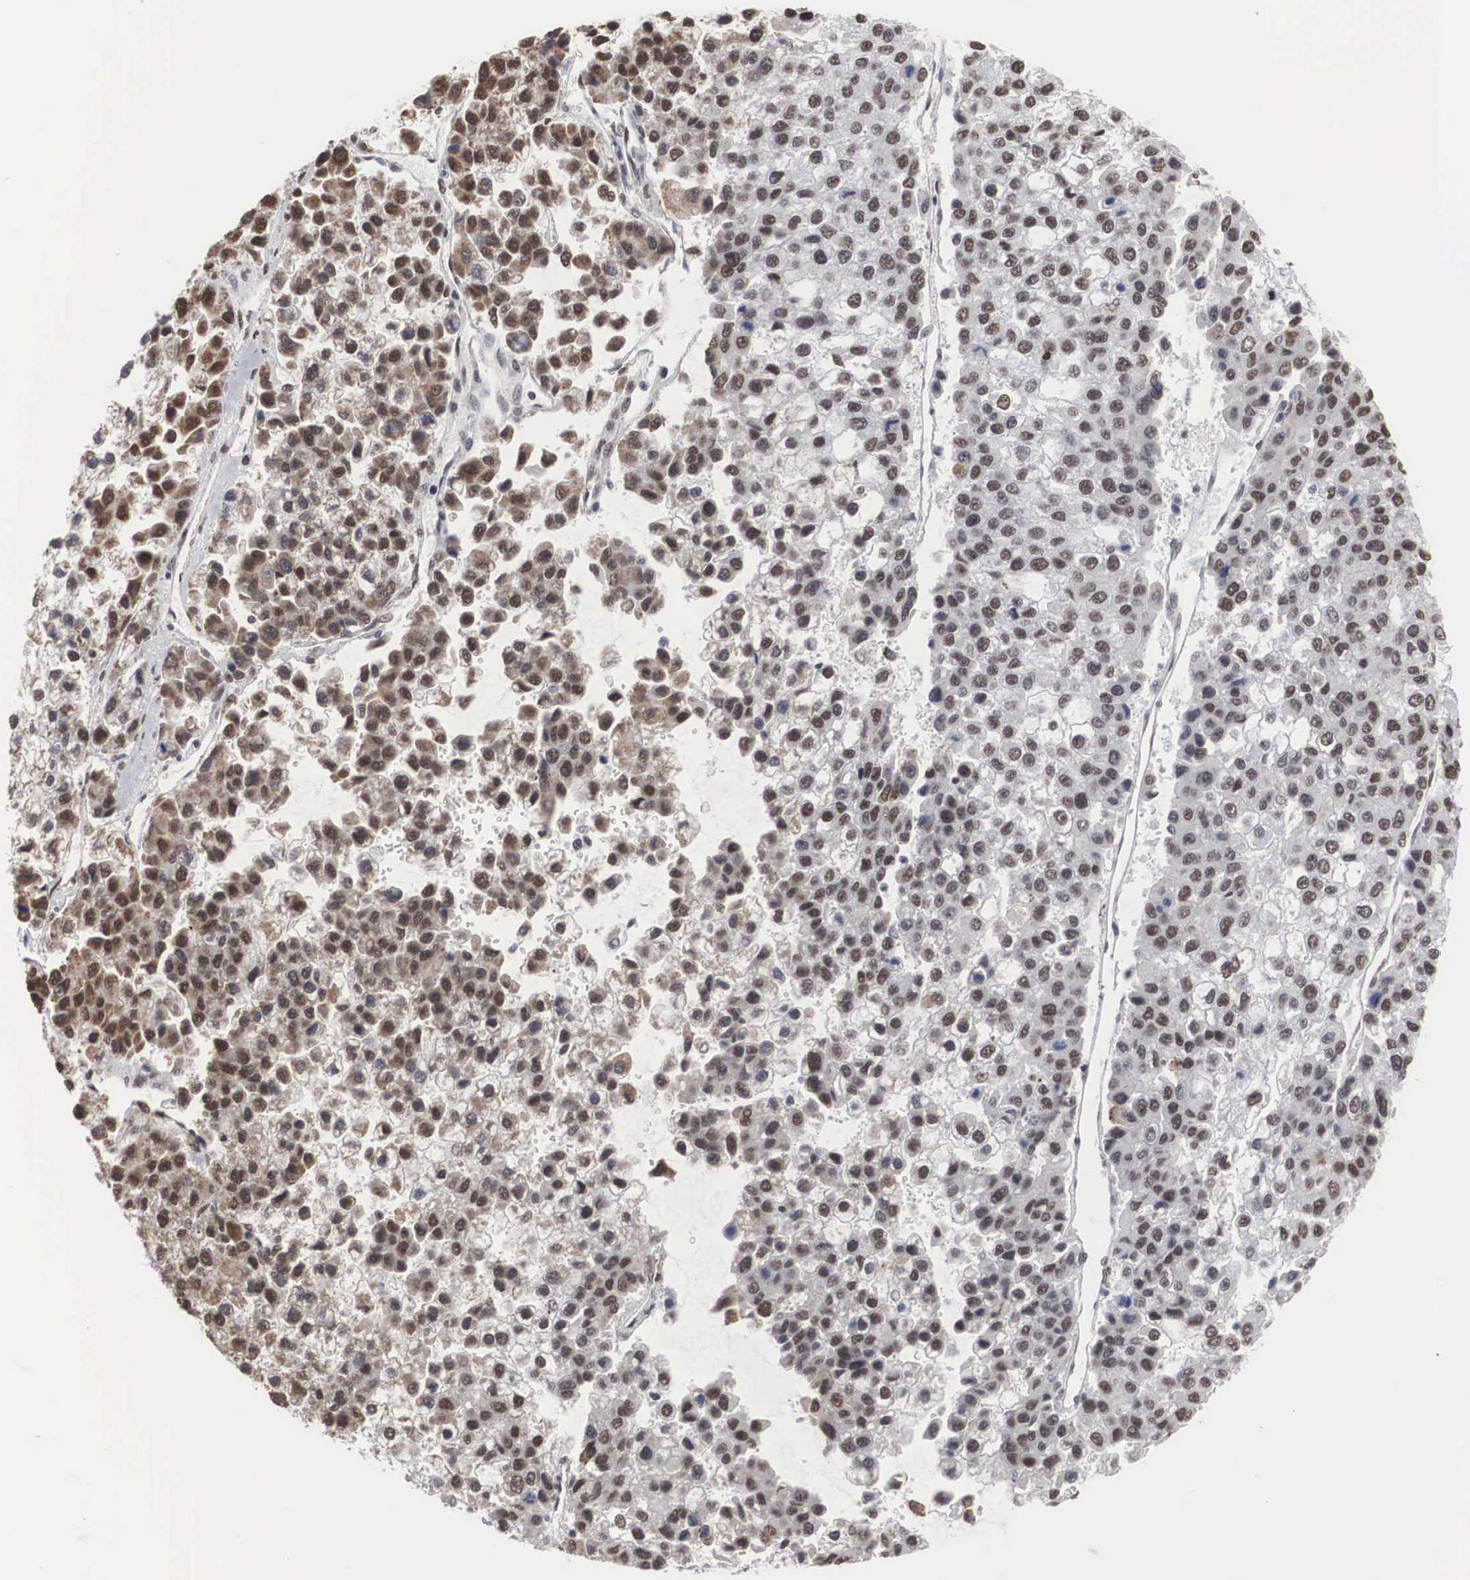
{"staining": {"intensity": "weak", "quantity": ">75%", "location": "cytoplasmic/membranous,nuclear"}, "tissue": "liver cancer", "cell_type": "Tumor cells", "image_type": "cancer", "snomed": [{"axis": "morphology", "description": "Carcinoma, Hepatocellular, NOS"}, {"axis": "topography", "description": "Liver"}], "caption": "IHC micrograph of neoplastic tissue: liver cancer (hepatocellular carcinoma) stained using IHC exhibits low levels of weak protein expression localized specifically in the cytoplasmic/membranous and nuclear of tumor cells, appearing as a cytoplasmic/membranous and nuclear brown color.", "gene": "AUTS2", "patient": {"sex": "female", "age": 66}}